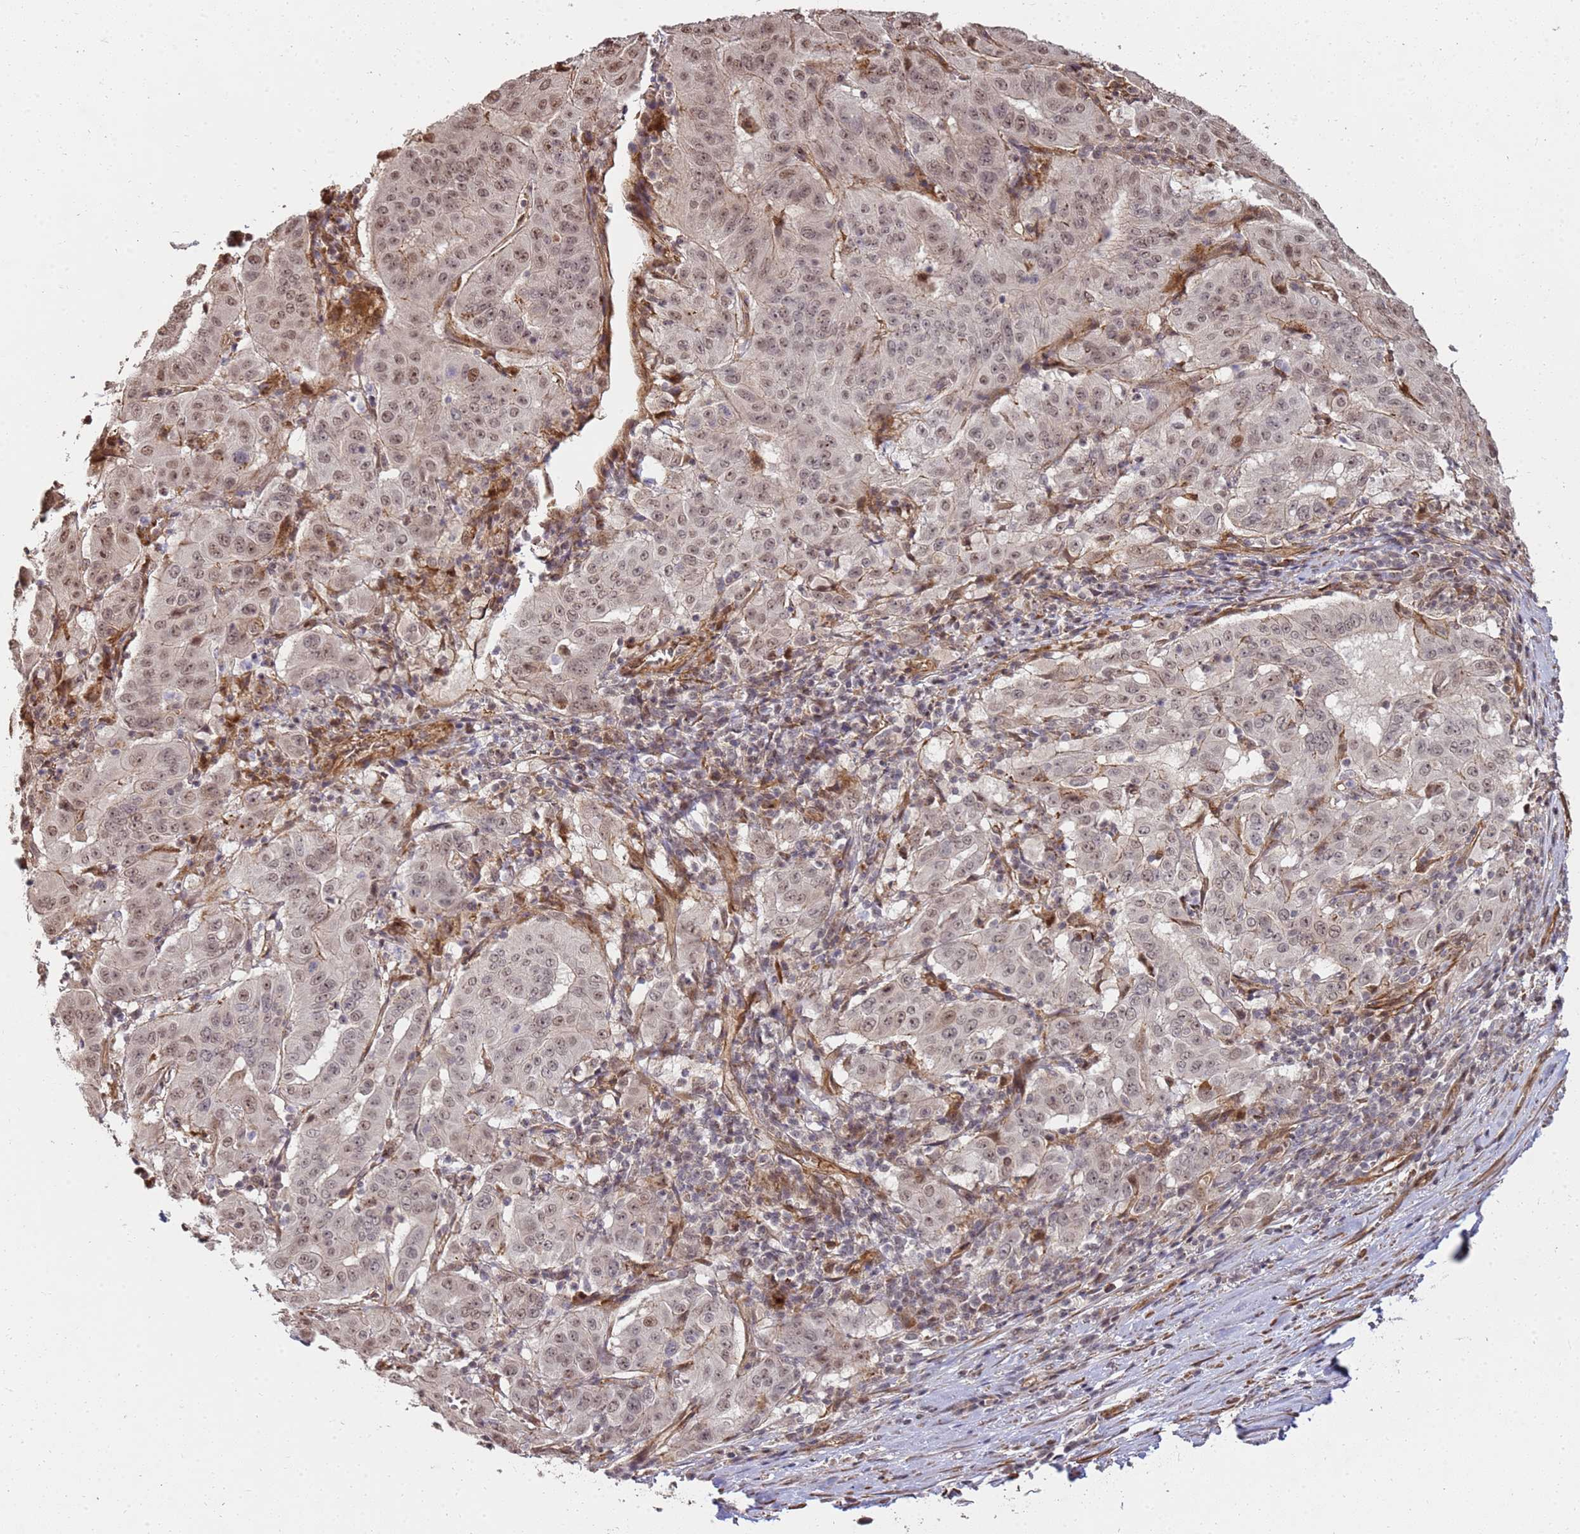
{"staining": {"intensity": "moderate", "quantity": ">75%", "location": "nuclear"}, "tissue": "pancreatic cancer", "cell_type": "Tumor cells", "image_type": "cancer", "snomed": [{"axis": "morphology", "description": "Adenocarcinoma, NOS"}, {"axis": "topography", "description": "Pancreas"}], "caption": "A high-resolution image shows immunohistochemistry staining of pancreatic cancer, which demonstrates moderate nuclear positivity in approximately >75% of tumor cells.", "gene": "ST18", "patient": {"sex": "male", "age": 63}}